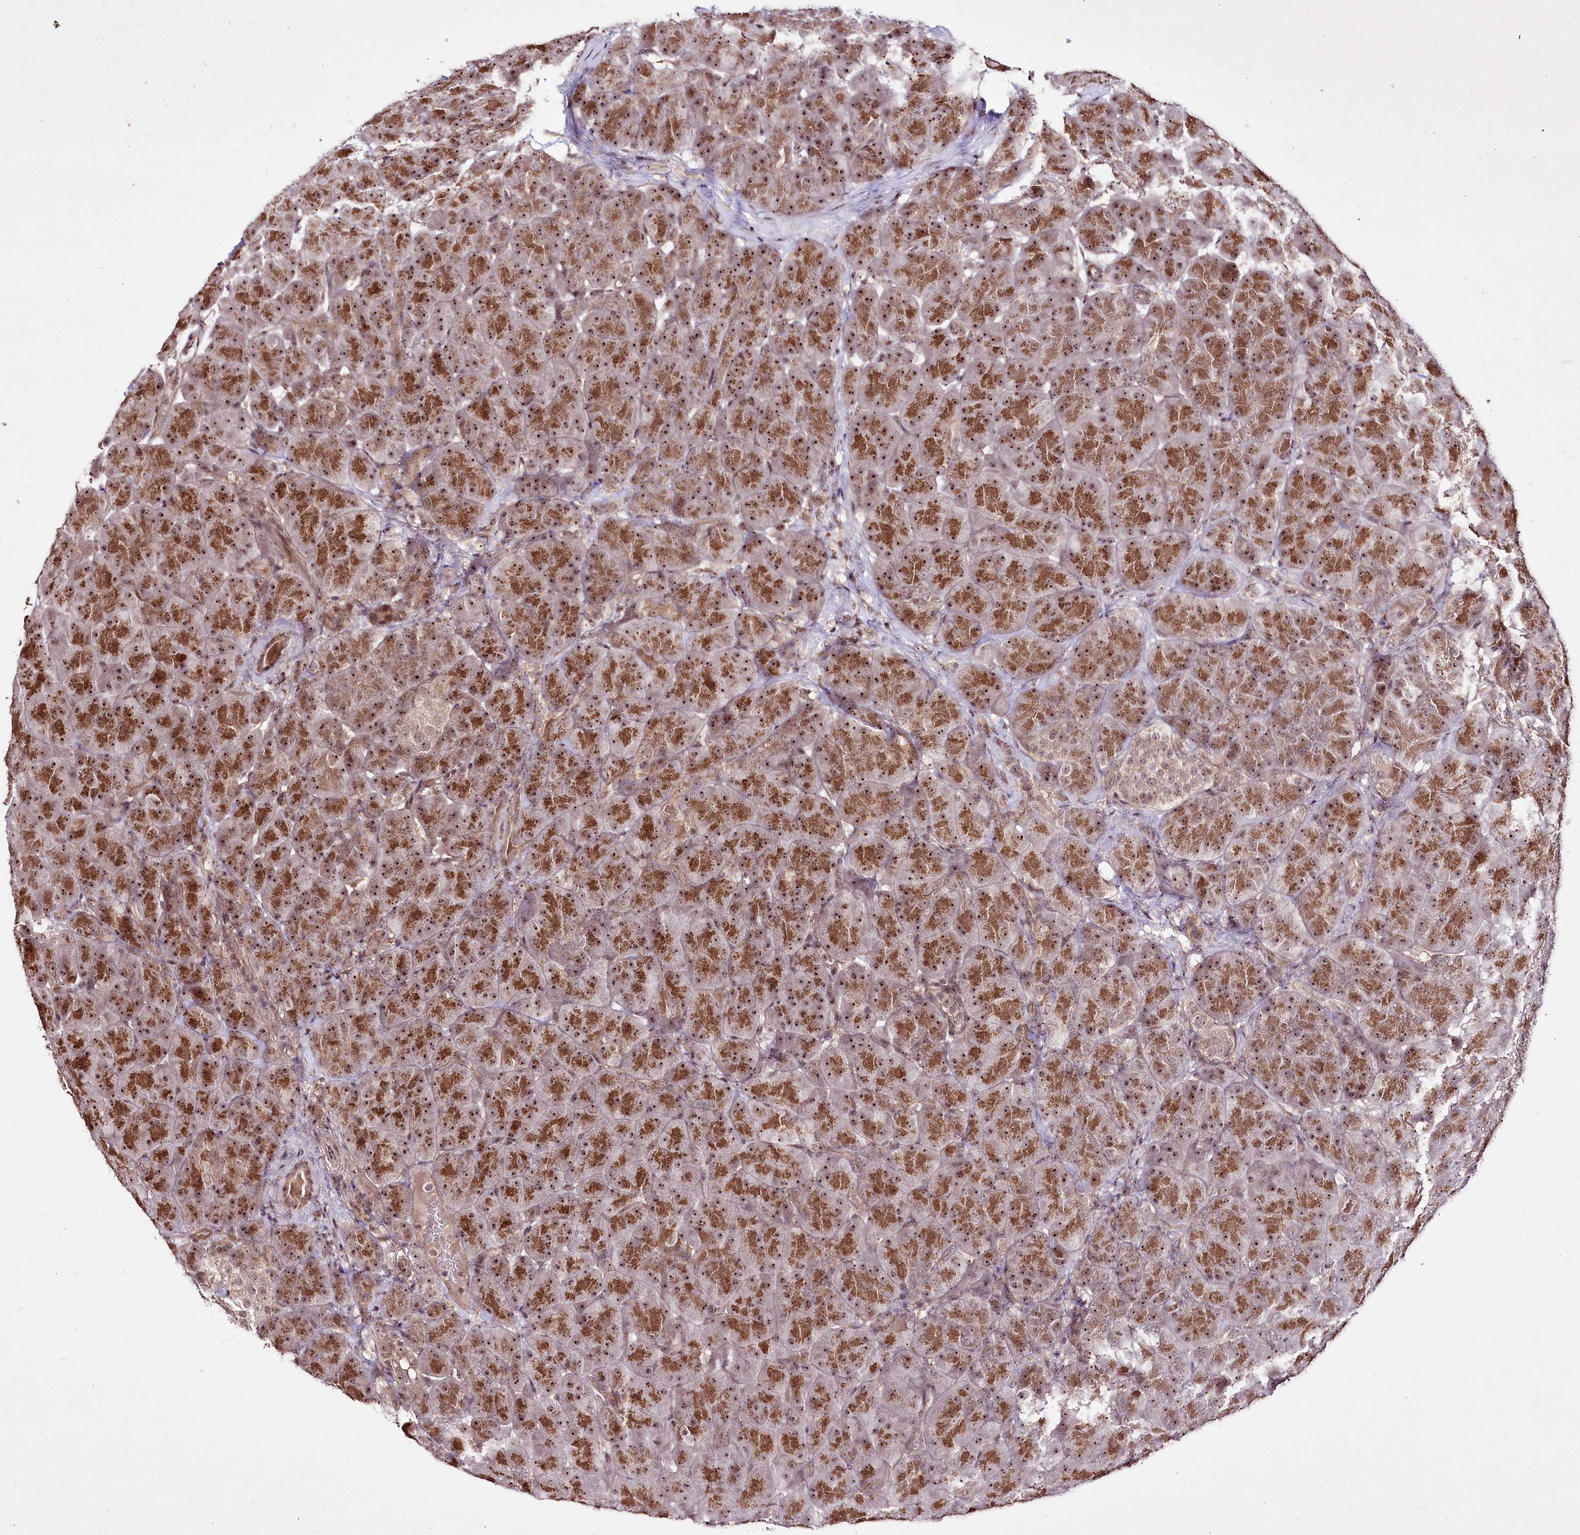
{"staining": {"intensity": "moderate", "quantity": "25%-75%", "location": "cytoplasmic/membranous,nuclear"}, "tissue": "pancreas", "cell_type": "Exocrine glandular cells", "image_type": "normal", "snomed": [{"axis": "morphology", "description": "Normal tissue, NOS"}, {"axis": "topography", "description": "Pancreas"}], "caption": "Exocrine glandular cells show medium levels of moderate cytoplasmic/membranous,nuclear staining in approximately 25%-75% of cells in normal human pancreas. (Brightfield microscopy of DAB IHC at high magnification).", "gene": "CCDC59", "patient": {"sex": "male", "age": 66}}